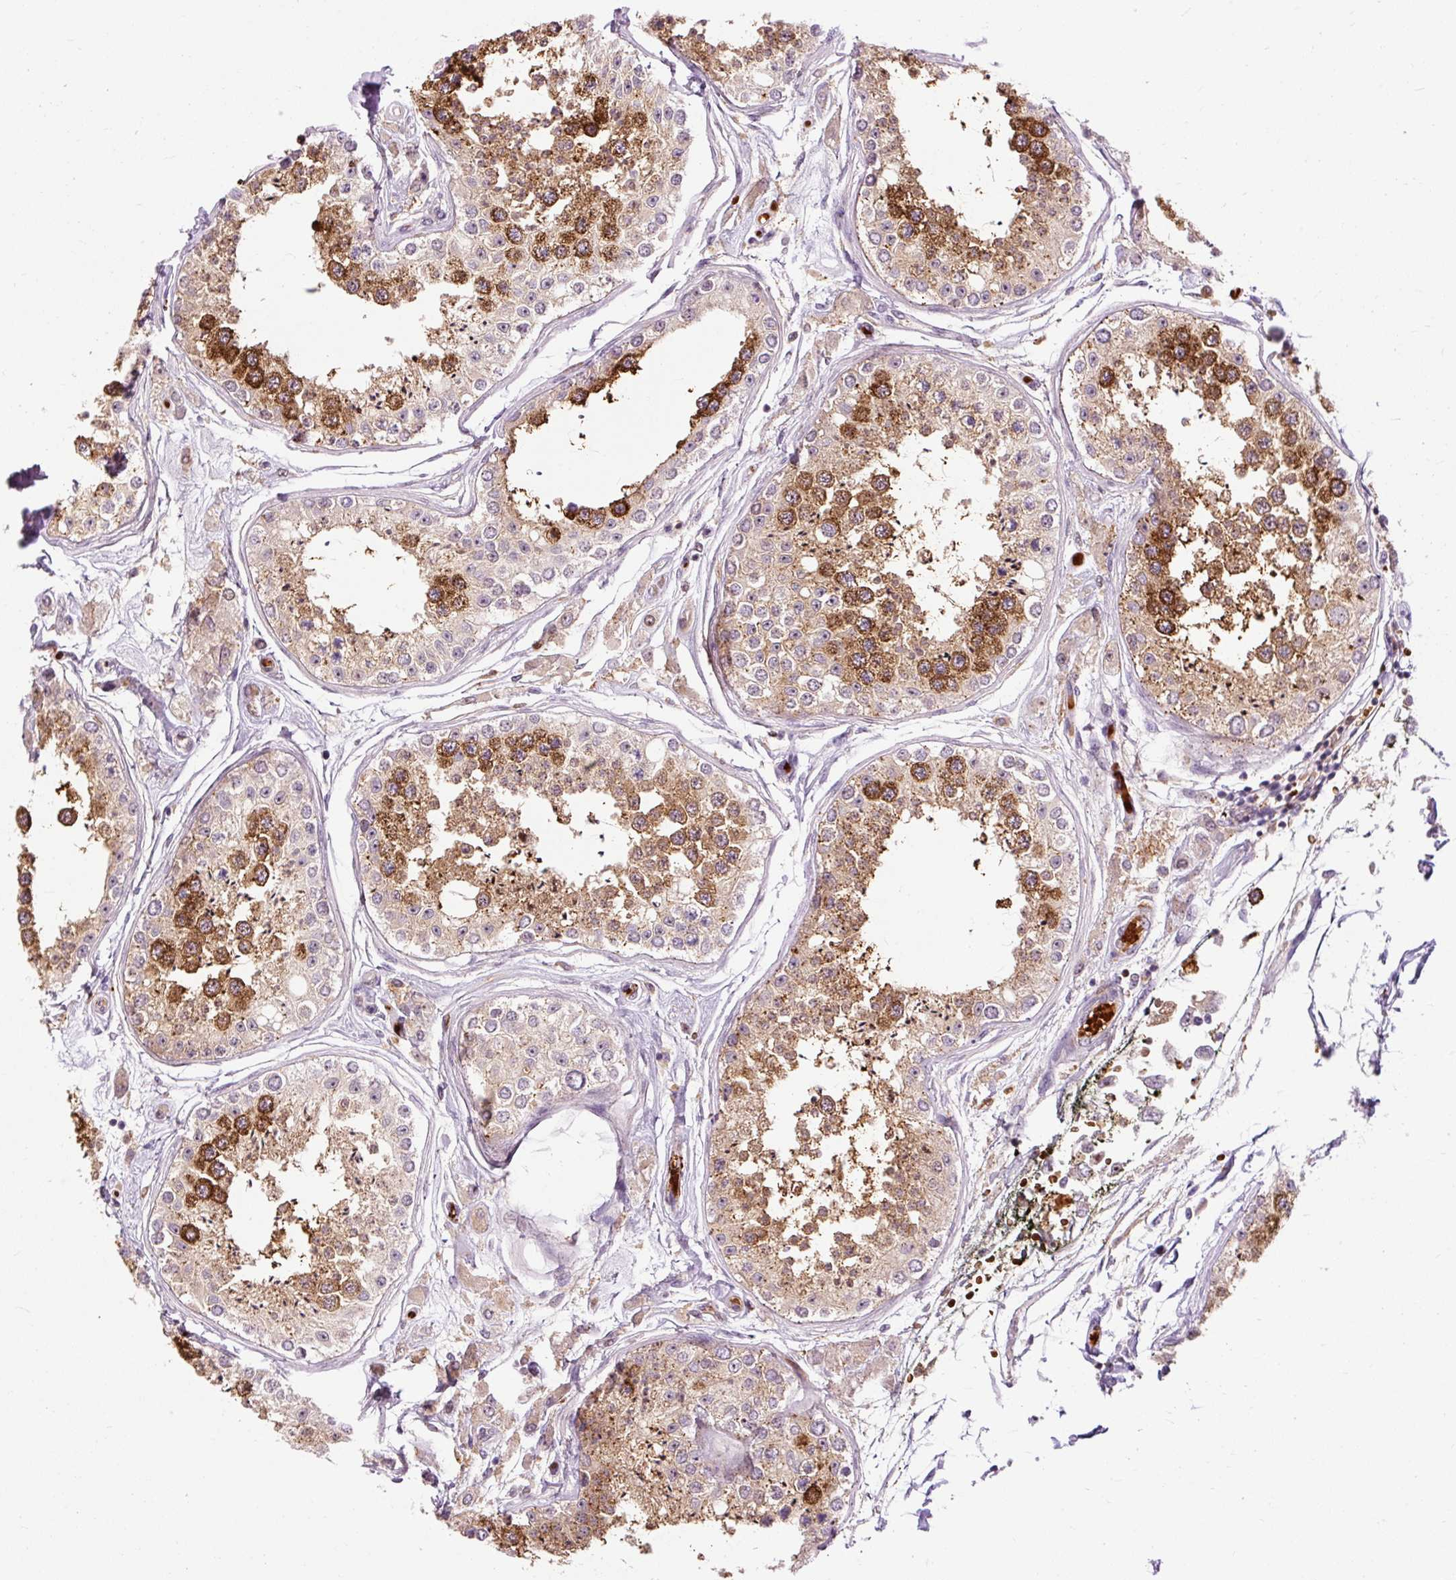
{"staining": {"intensity": "strong", "quantity": "25%-75%", "location": "cytoplasmic/membranous"}, "tissue": "testis", "cell_type": "Cells in seminiferous ducts", "image_type": "normal", "snomed": [{"axis": "morphology", "description": "Normal tissue, NOS"}, {"axis": "topography", "description": "Testis"}], "caption": "A brown stain highlights strong cytoplasmic/membranous staining of a protein in cells in seminiferous ducts of unremarkable testis.", "gene": "CEBPZ", "patient": {"sex": "male", "age": 25}}